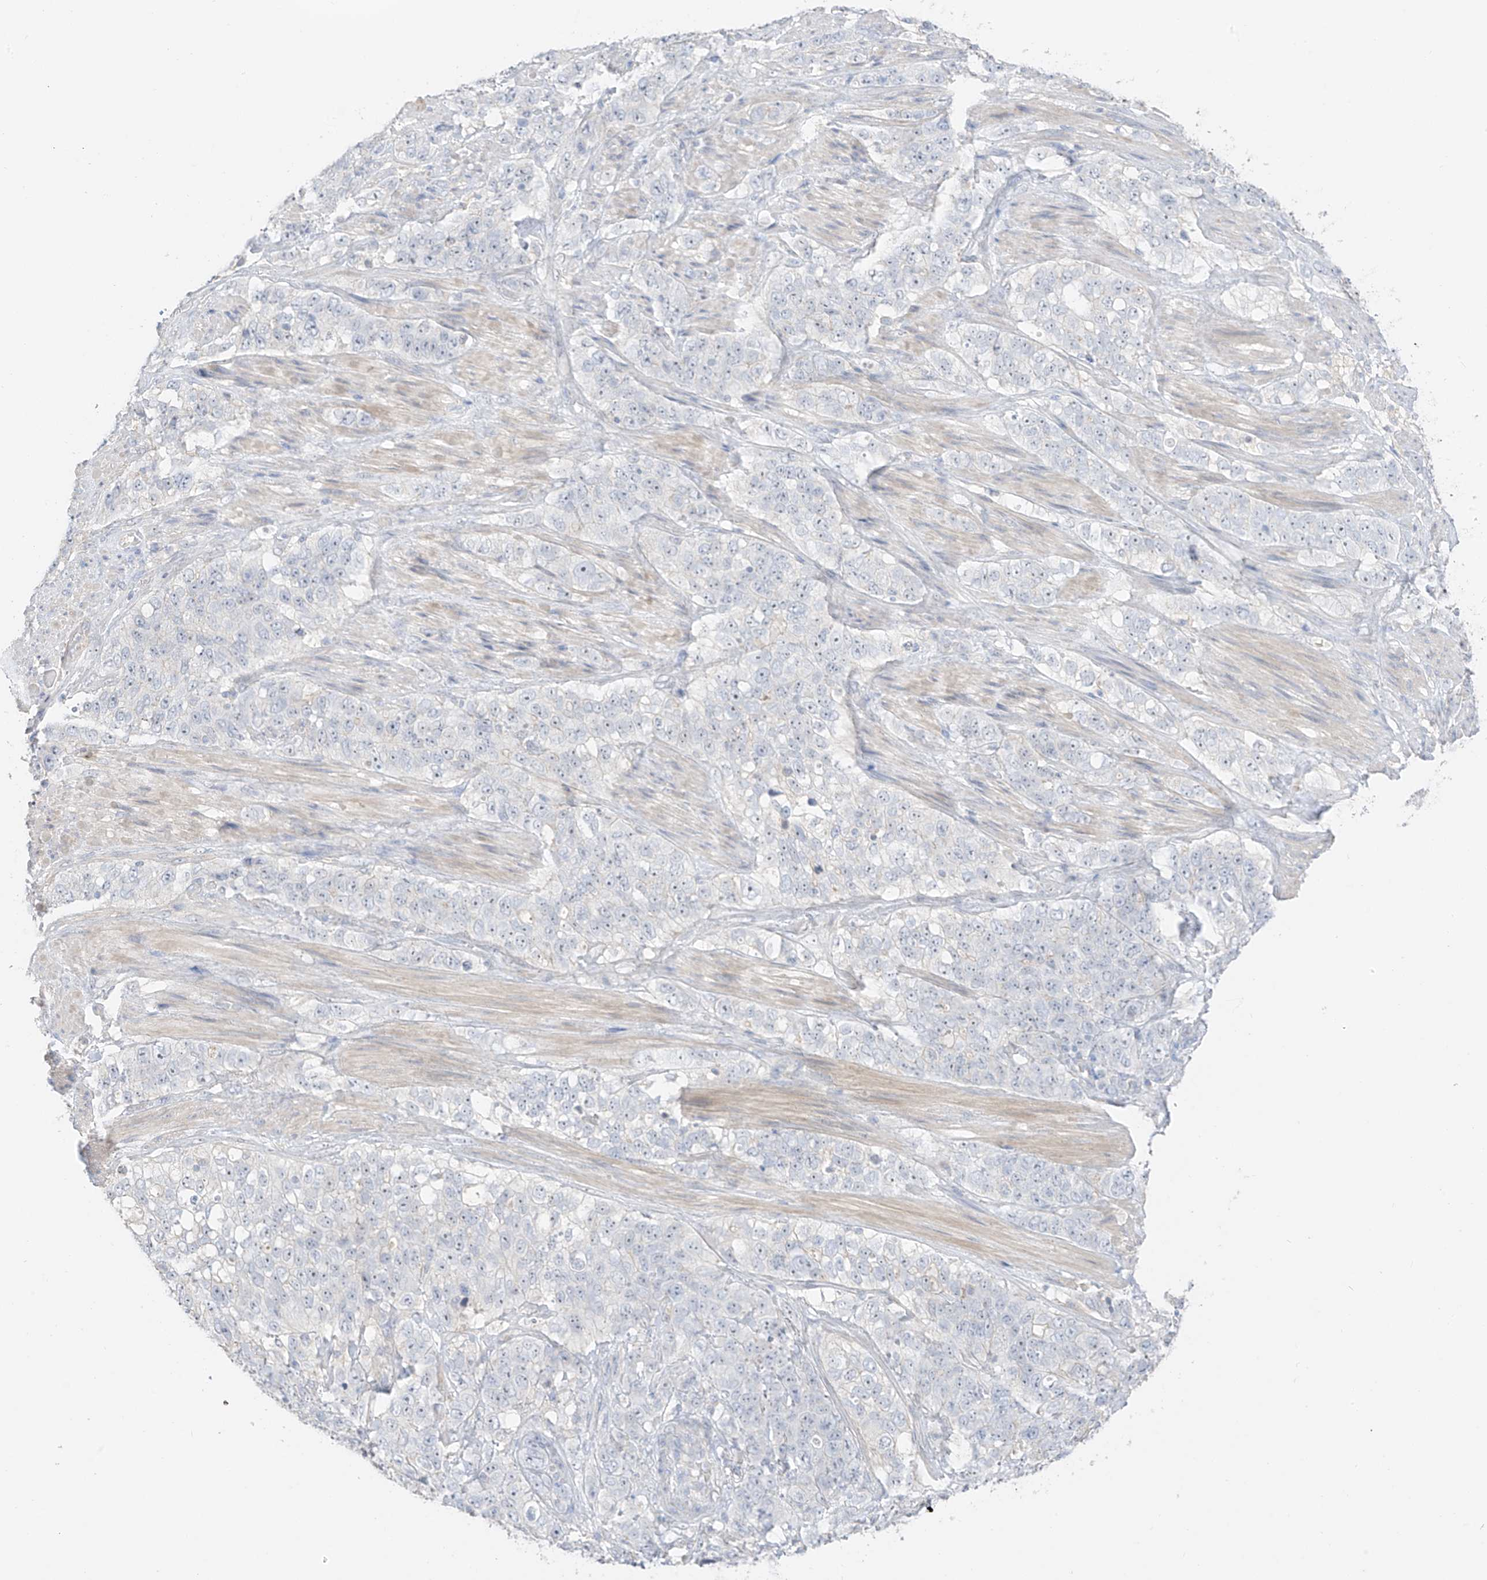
{"staining": {"intensity": "negative", "quantity": "none", "location": "none"}, "tissue": "stomach cancer", "cell_type": "Tumor cells", "image_type": "cancer", "snomed": [{"axis": "morphology", "description": "Adenocarcinoma, NOS"}, {"axis": "topography", "description": "Stomach"}], "caption": "An immunohistochemistry (IHC) histopathology image of stomach adenocarcinoma is shown. There is no staining in tumor cells of stomach adenocarcinoma.", "gene": "ZBTB41", "patient": {"sex": "male", "age": 48}}